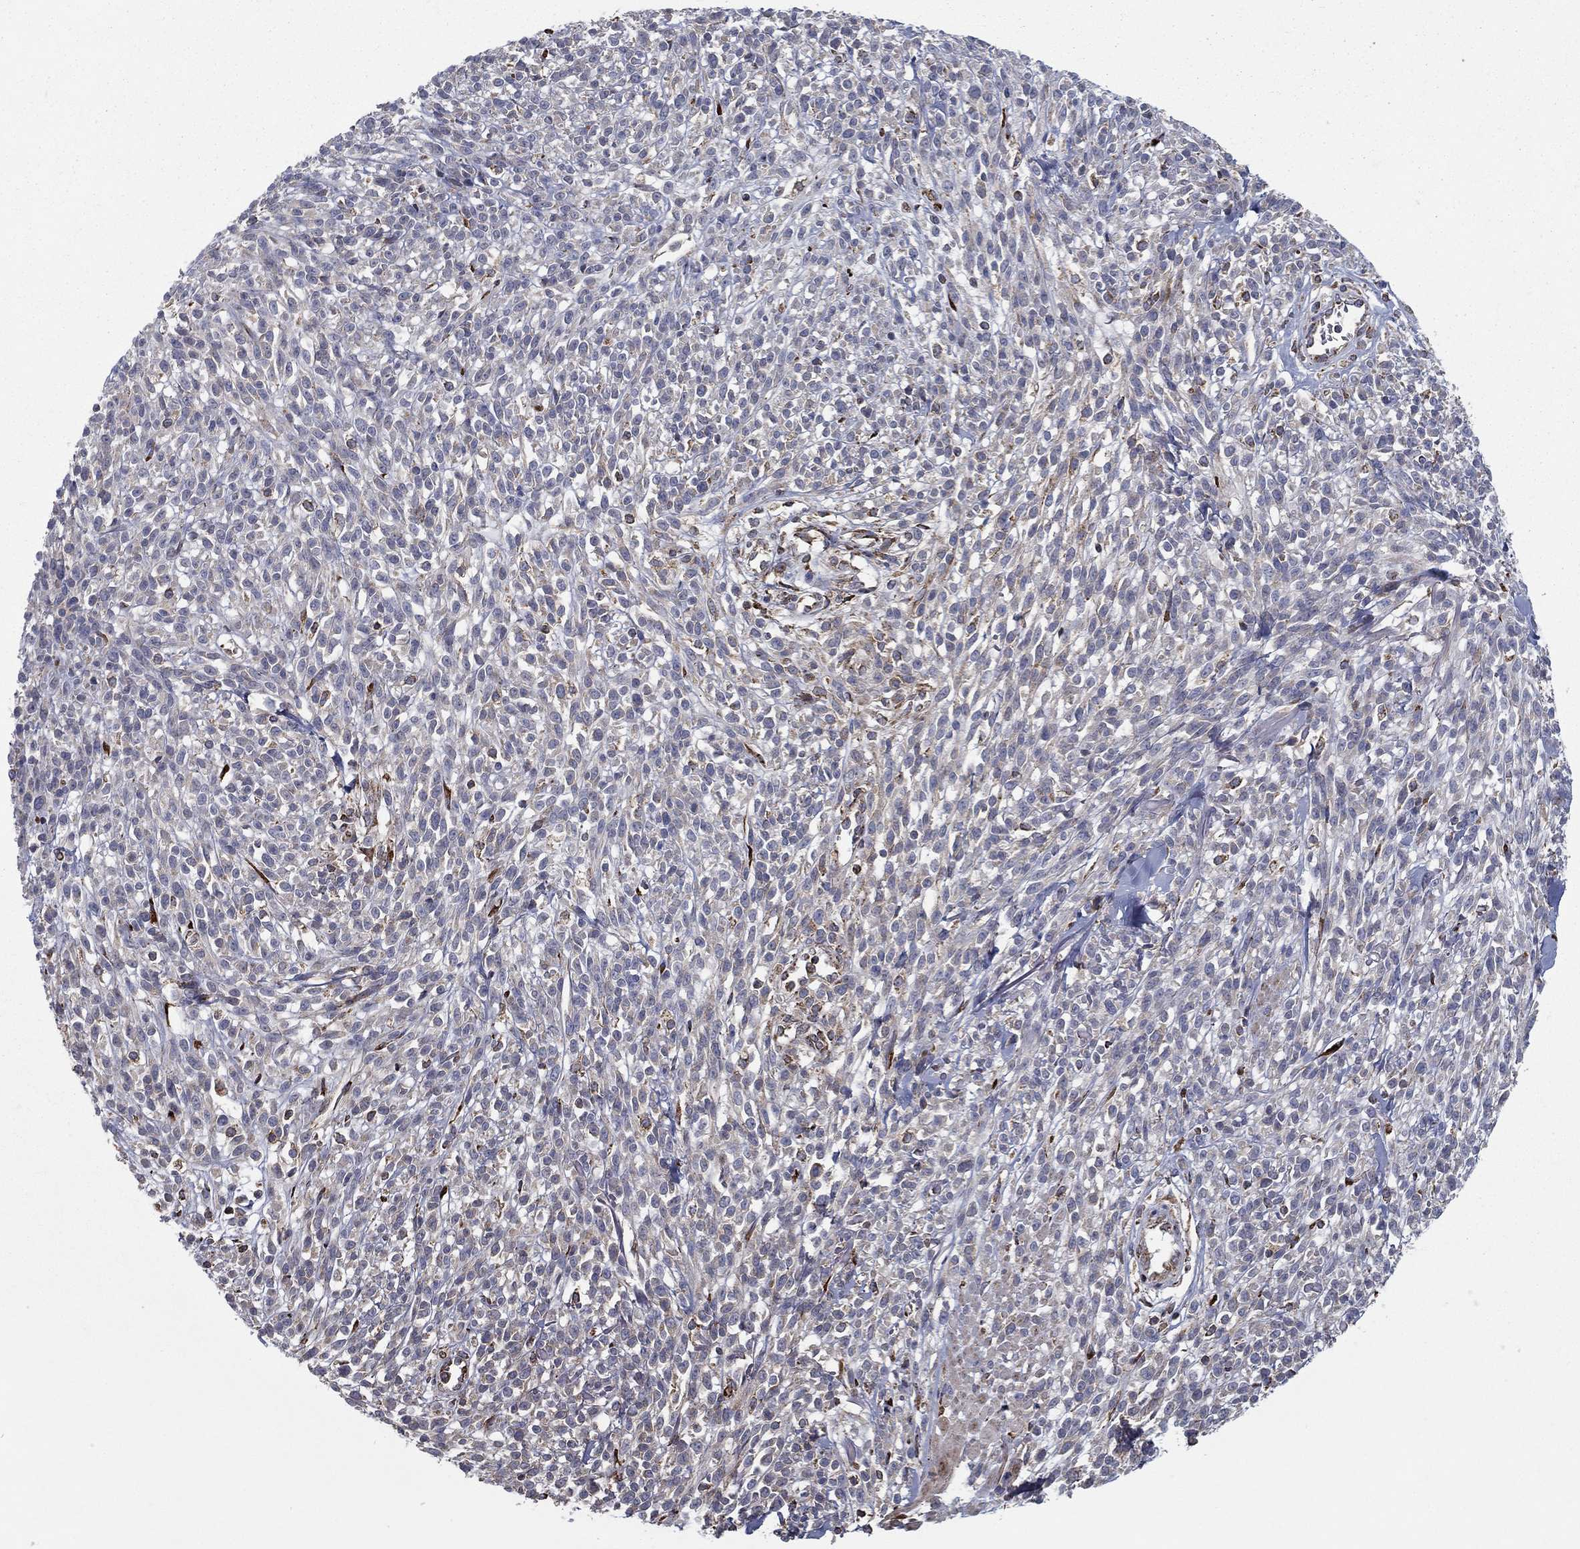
{"staining": {"intensity": "negative", "quantity": "none", "location": "none"}, "tissue": "melanoma", "cell_type": "Tumor cells", "image_type": "cancer", "snomed": [{"axis": "morphology", "description": "Malignant melanoma, NOS"}, {"axis": "topography", "description": "Skin"}, {"axis": "topography", "description": "Skin of trunk"}], "caption": "A high-resolution photomicrograph shows IHC staining of melanoma, which reveals no significant staining in tumor cells. (DAB (3,3'-diaminobenzidine) immunohistochemistry (IHC) with hematoxylin counter stain).", "gene": "MT-CYB", "patient": {"sex": "male", "age": 74}}